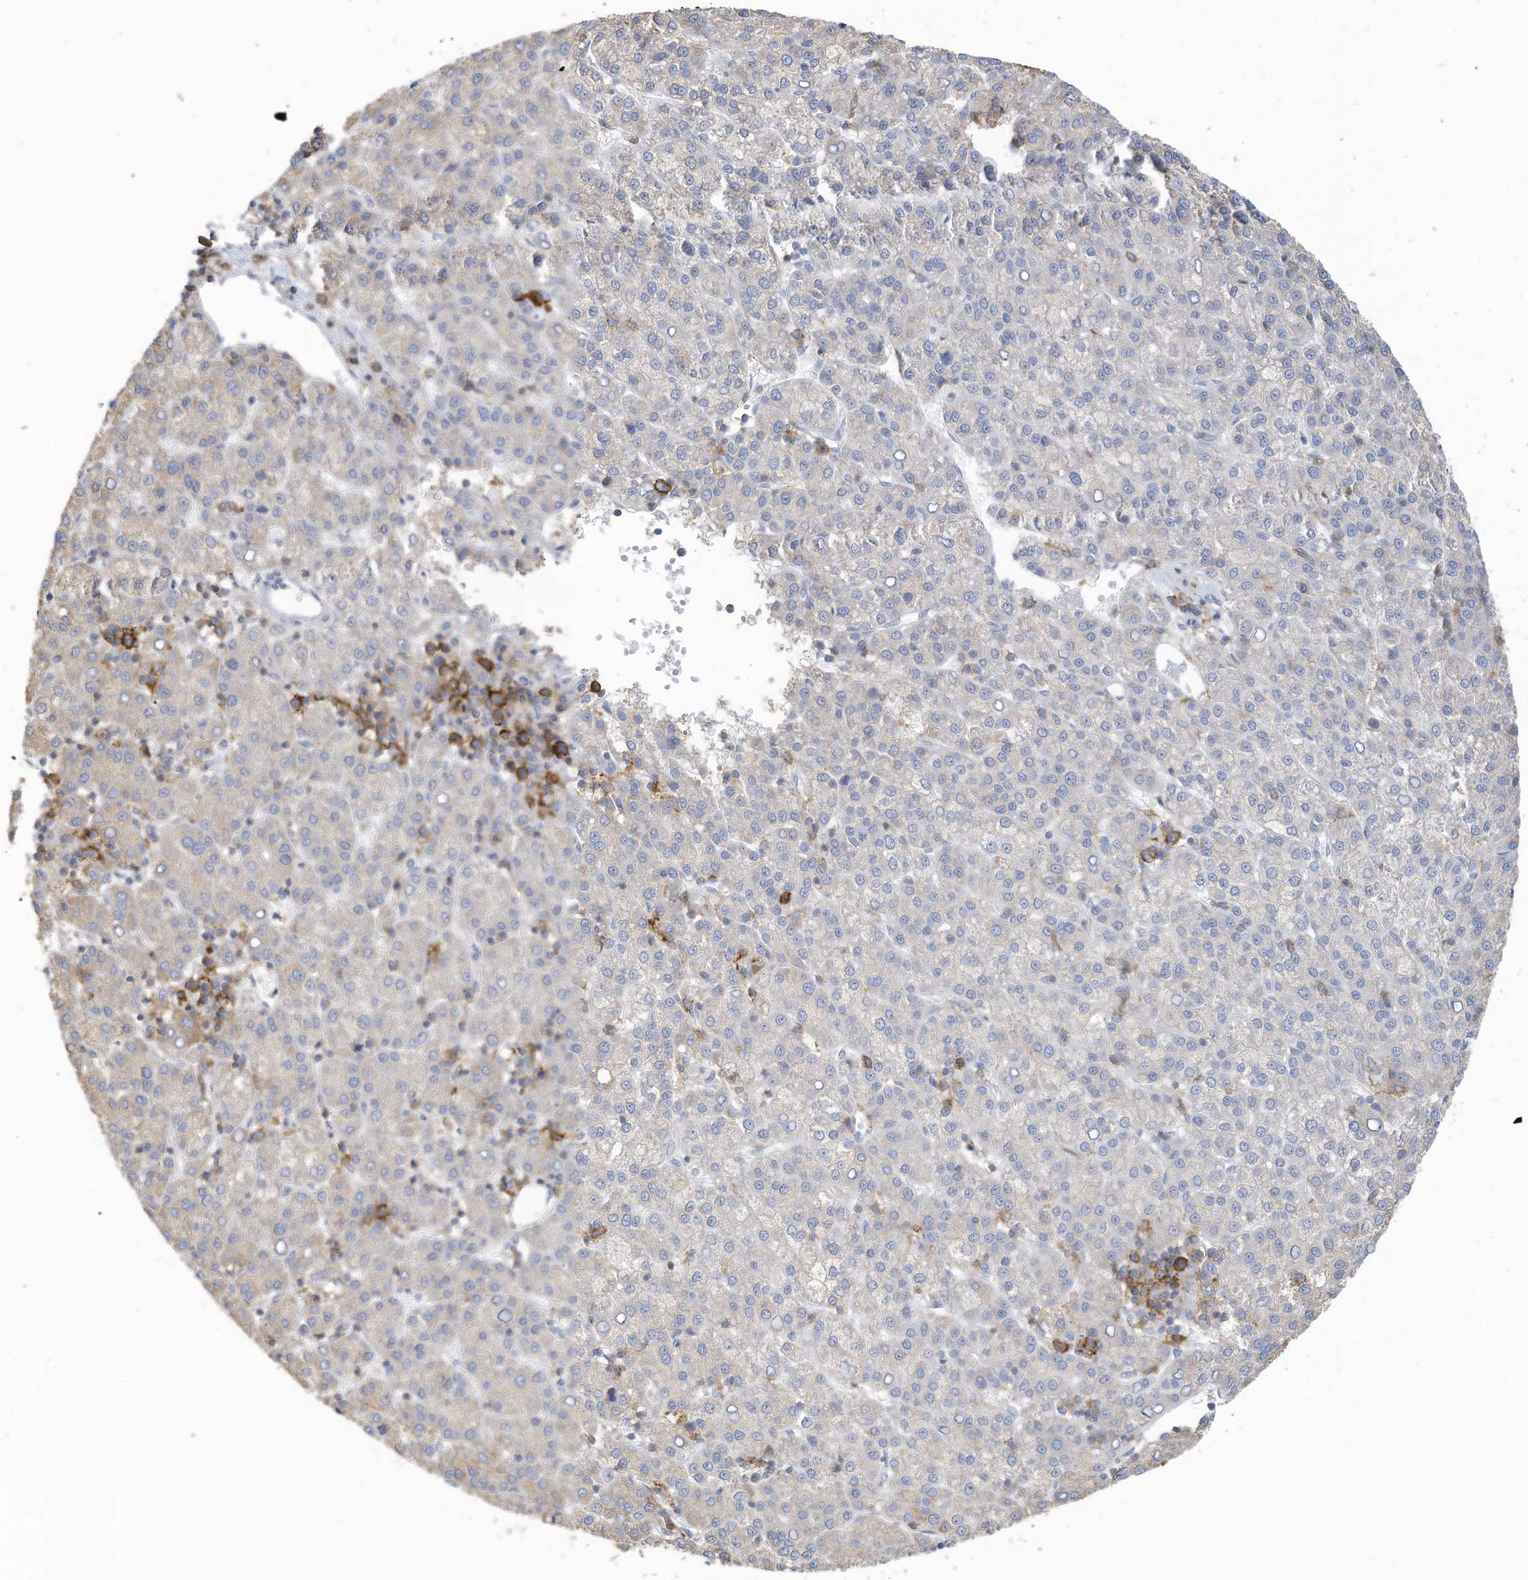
{"staining": {"intensity": "negative", "quantity": "none", "location": "none"}, "tissue": "liver cancer", "cell_type": "Tumor cells", "image_type": "cancer", "snomed": [{"axis": "morphology", "description": "Carcinoma, Hepatocellular, NOS"}, {"axis": "topography", "description": "Liver"}], "caption": "A high-resolution photomicrograph shows immunohistochemistry staining of hepatocellular carcinoma (liver), which displays no significant expression in tumor cells. Nuclei are stained in blue.", "gene": "SLC1A5", "patient": {"sex": "female", "age": 58}}